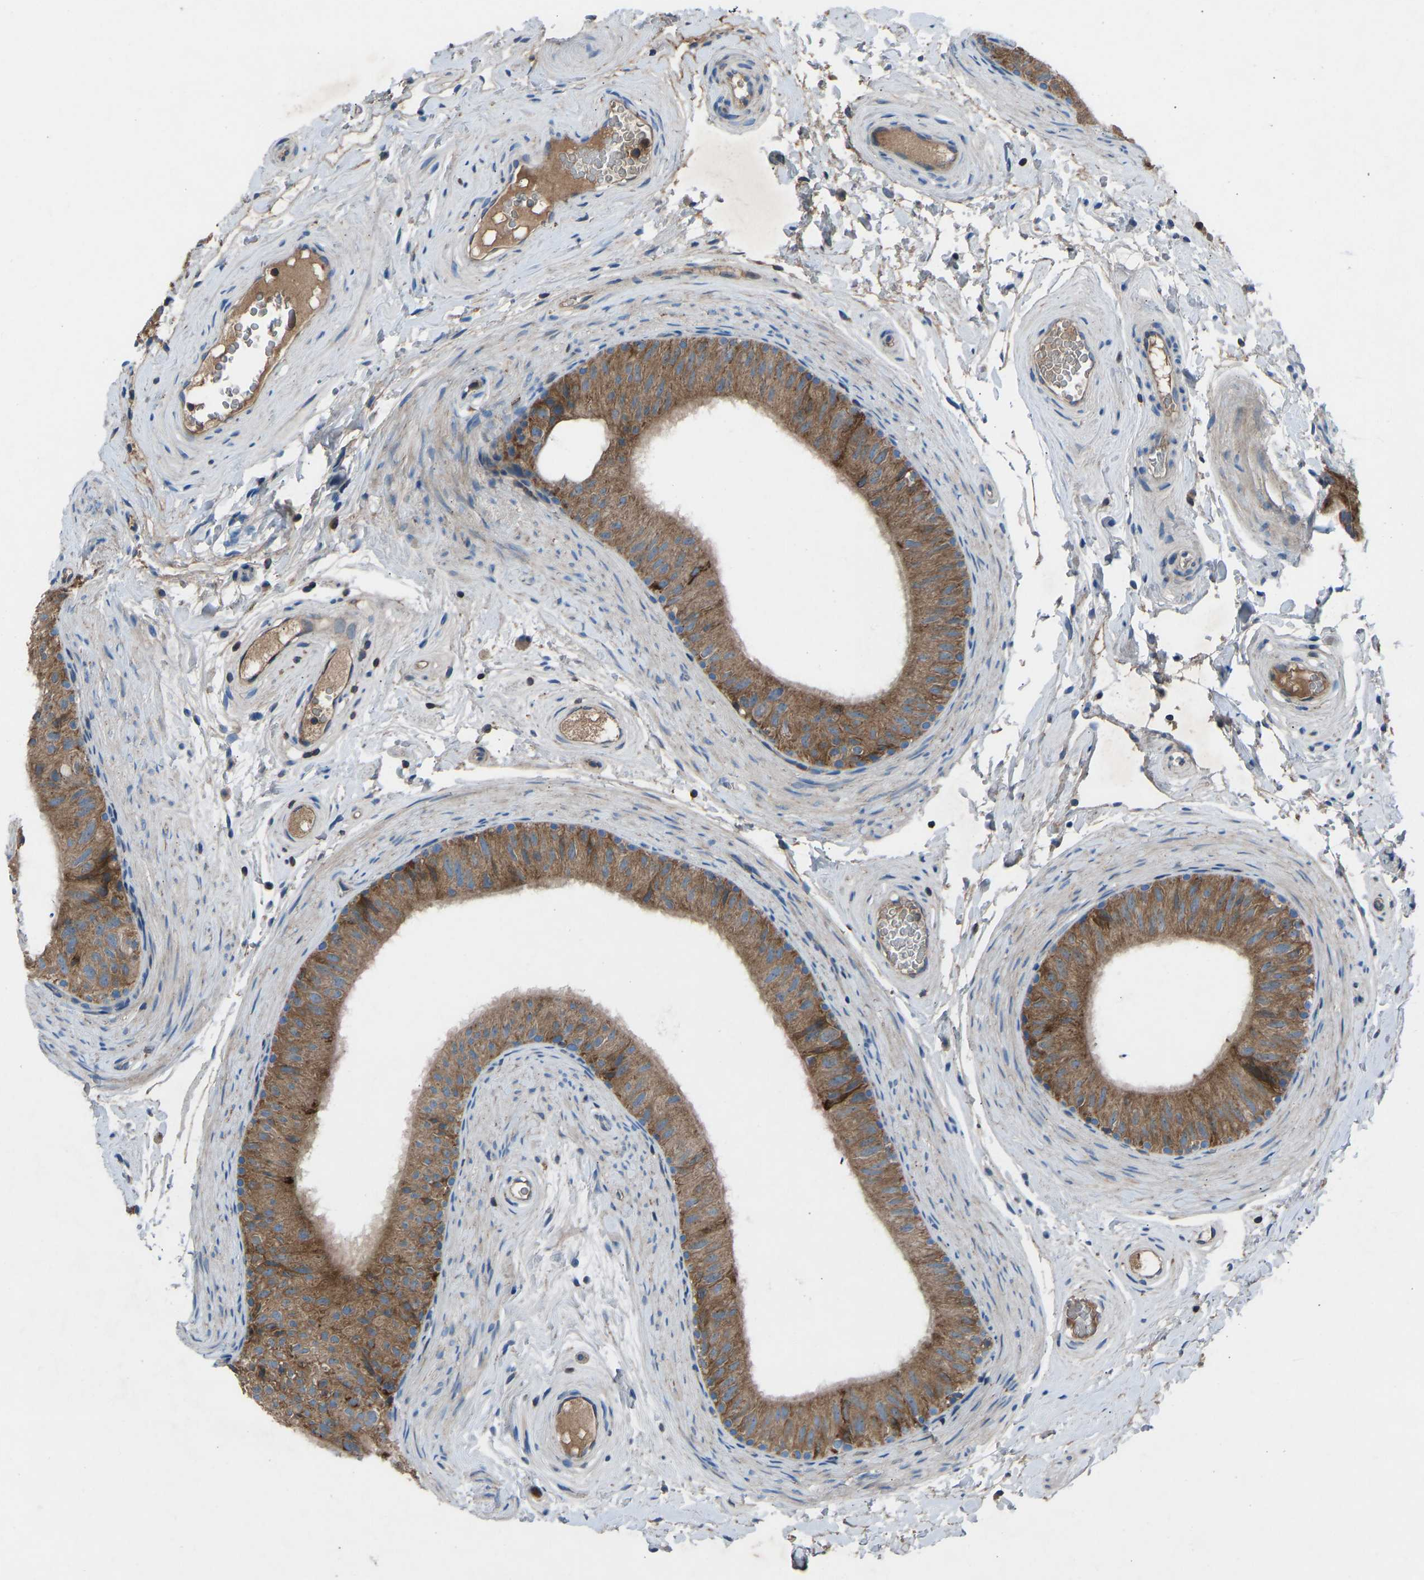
{"staining": {"intensity": "moderate", "quantity": ">75%", "location": "cytoplasmic/membranous"}, "tissue": "epididymis", "cell_type": "Glandular cells", "image_type": "normal", "snomed": [{"axis": "morphology", "description": "Normal tissue, NOS"}, {"axis": "topography", "description": "Epididymis"}], "caption": "Moderate cytoplasmic/membranous positivity is appreciated in about >75% of glandular cells in unremarkable epididymis. Immunohistochemistry (ihc) stains the protein of interest in brown and the nuclei are stained blue.", "gene": "GRK6", "patient": {"sex": "male", "age": 34}}